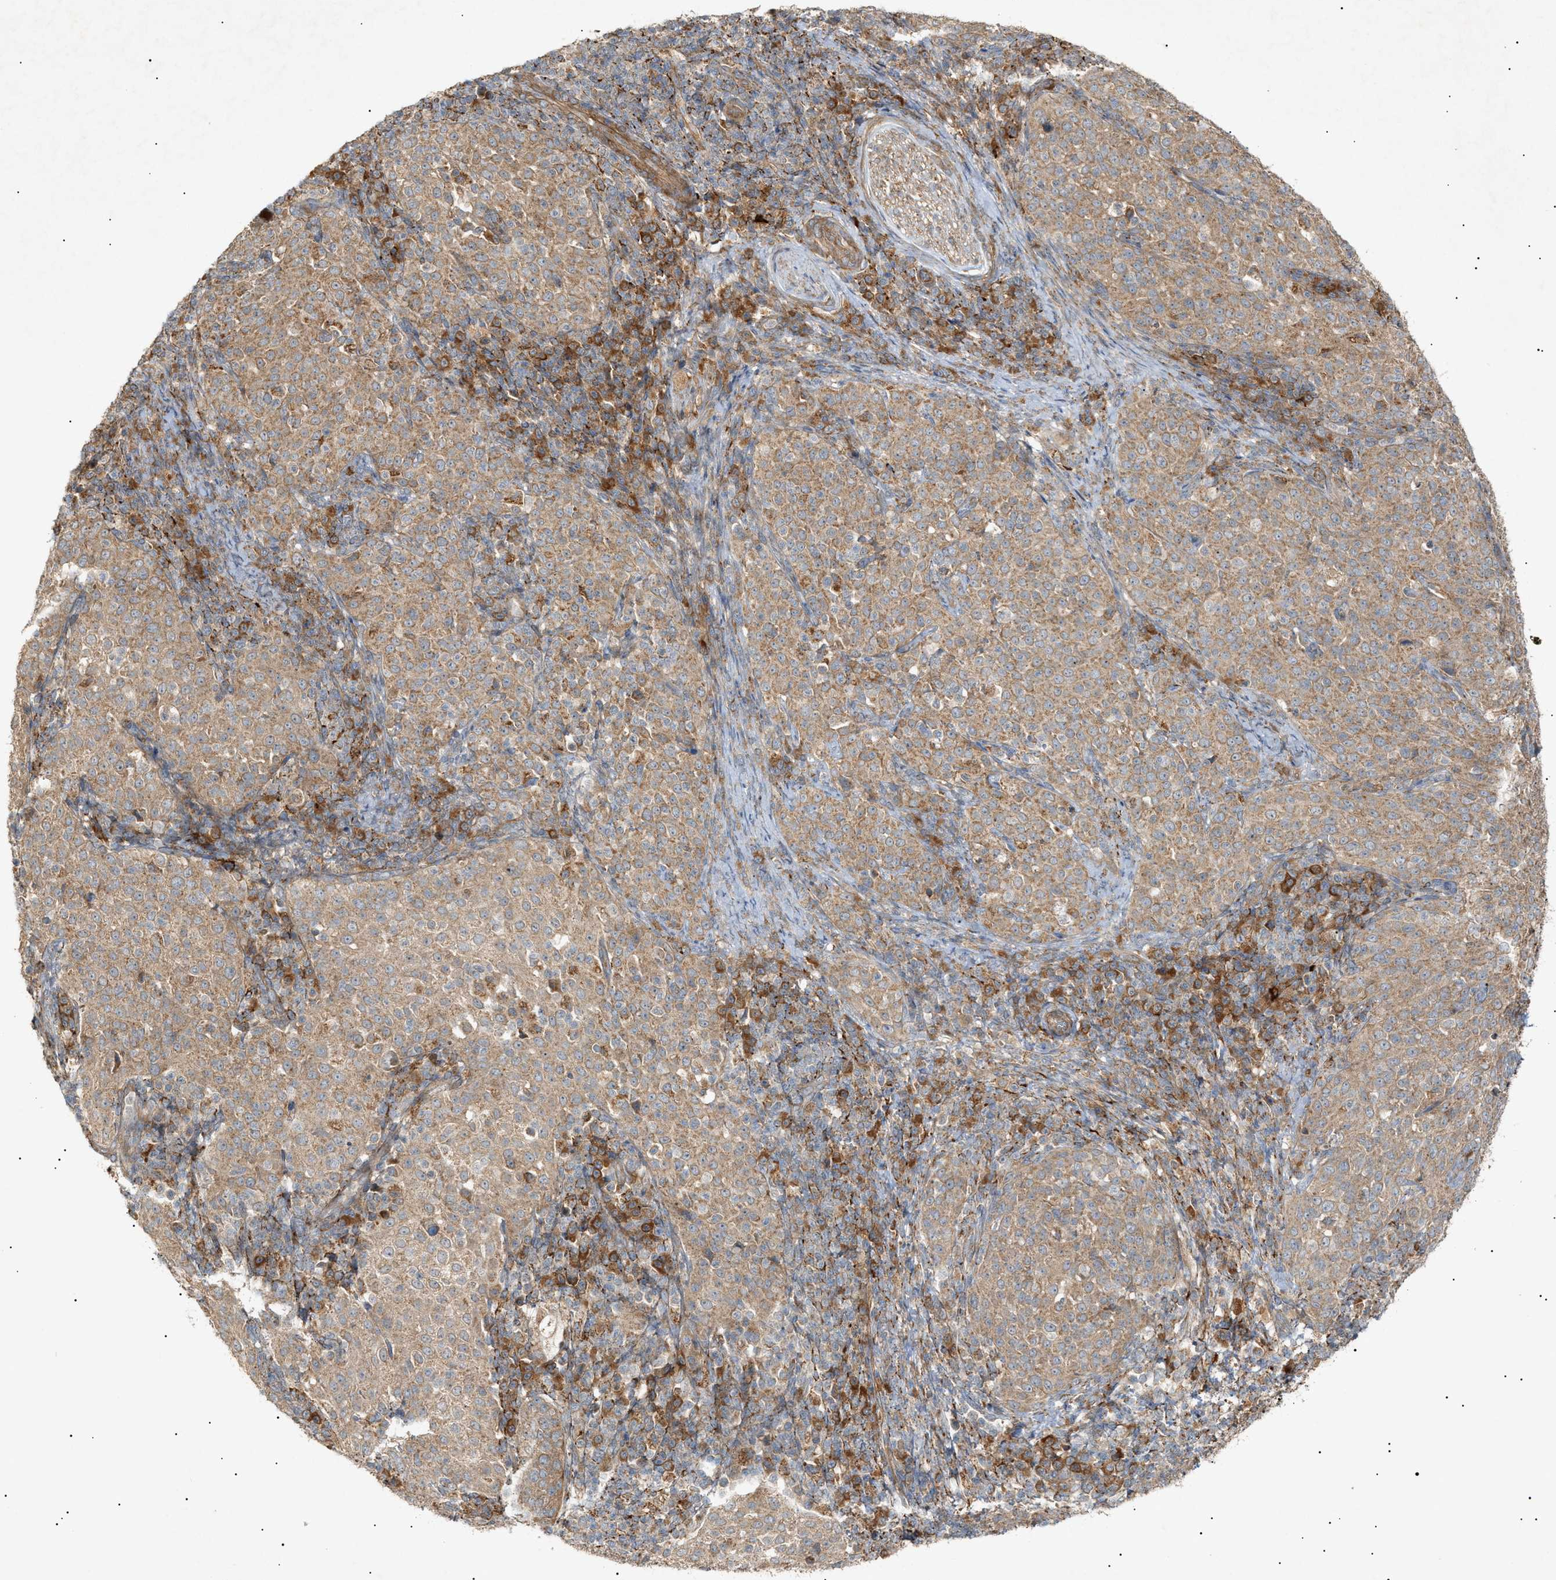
{"staining": {"intensity": "moderate", "quantity": ">75%", "location": "cytoplasmic/membranous"}, "tissue": "cervical cancer", "cell_type": "Tumor cells", "image_type": "cancer", "snomed": [{"axis": "morphology", "description": "Squamous cell carcinoma, NOS"}, {"axis": "topography", "description": "Cervix"}], "caption": "This micrograph demonstrates immunohistochemistry (IHC) staining of cervical squamous cell carcinoma, with medium moderate cytoplasmic/membranous expression in about >75% of tumor cells.", "gene": "MTCH1", "patient": {"sex": "female", "age": 51}}